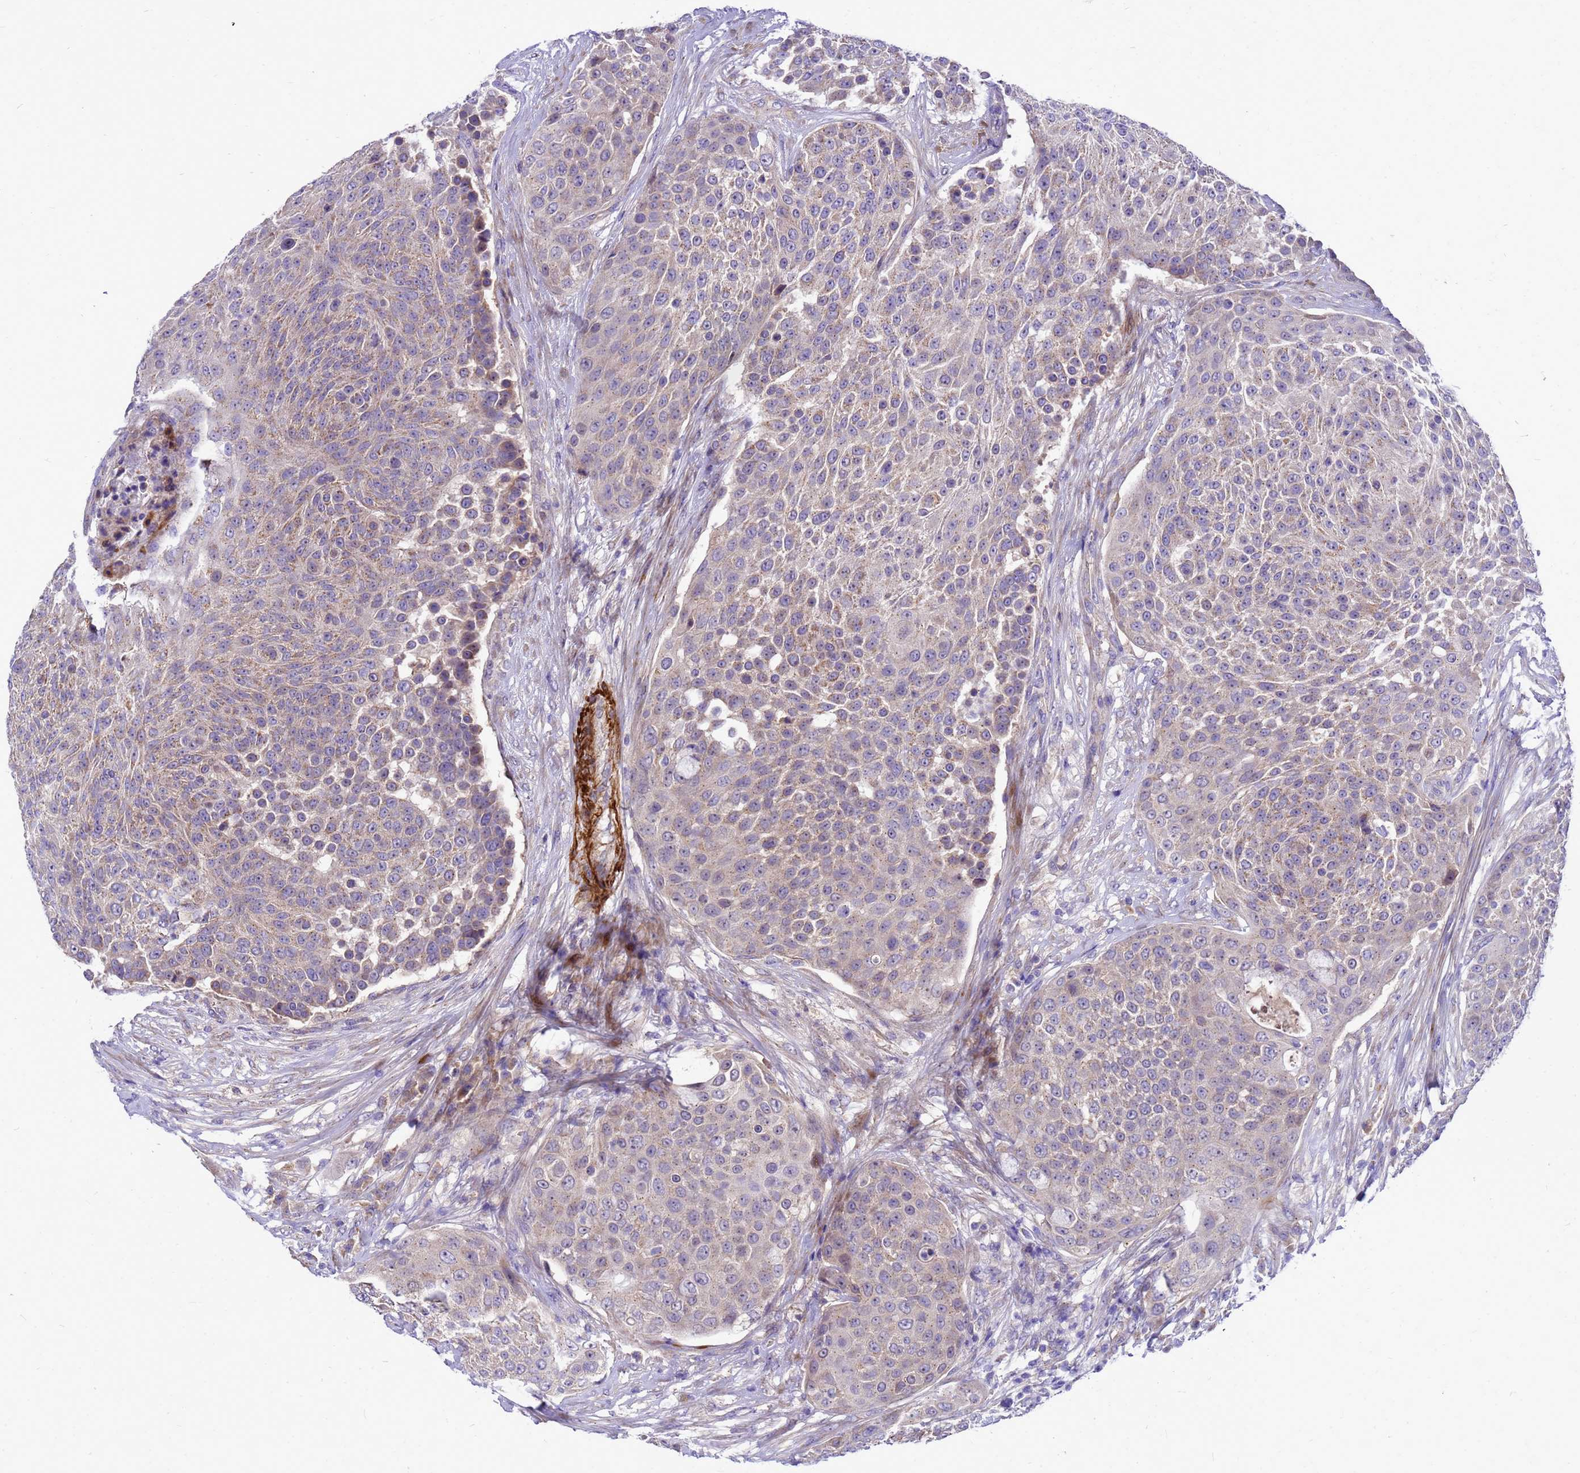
{"staining": {"intensity": "weak", "quantity": "25%-75%", "location": "cytoplasmic/membranous"}, "tissue": "urothelial cancer", "cell_type": "Tumor cells", "image_type": "cancer", "snomed": [{"axis": "morphology", "description": "Urothelial carcinoma, High grade"}, {"axis": "topography", "description": "Urinary bladder"}], "caption": "IHC histopathology image of neoplastic tissue: high-grade urothelial carcinoma stained using immunohistochemistry displays low levels of weak protein expression localized specifically in the cytoplasmic/membranous of tumor cells, appearing as a cytoplasmic/membranous brown color.", "gene": "POP7", "patient": {"sex": "female", "age": 63}}